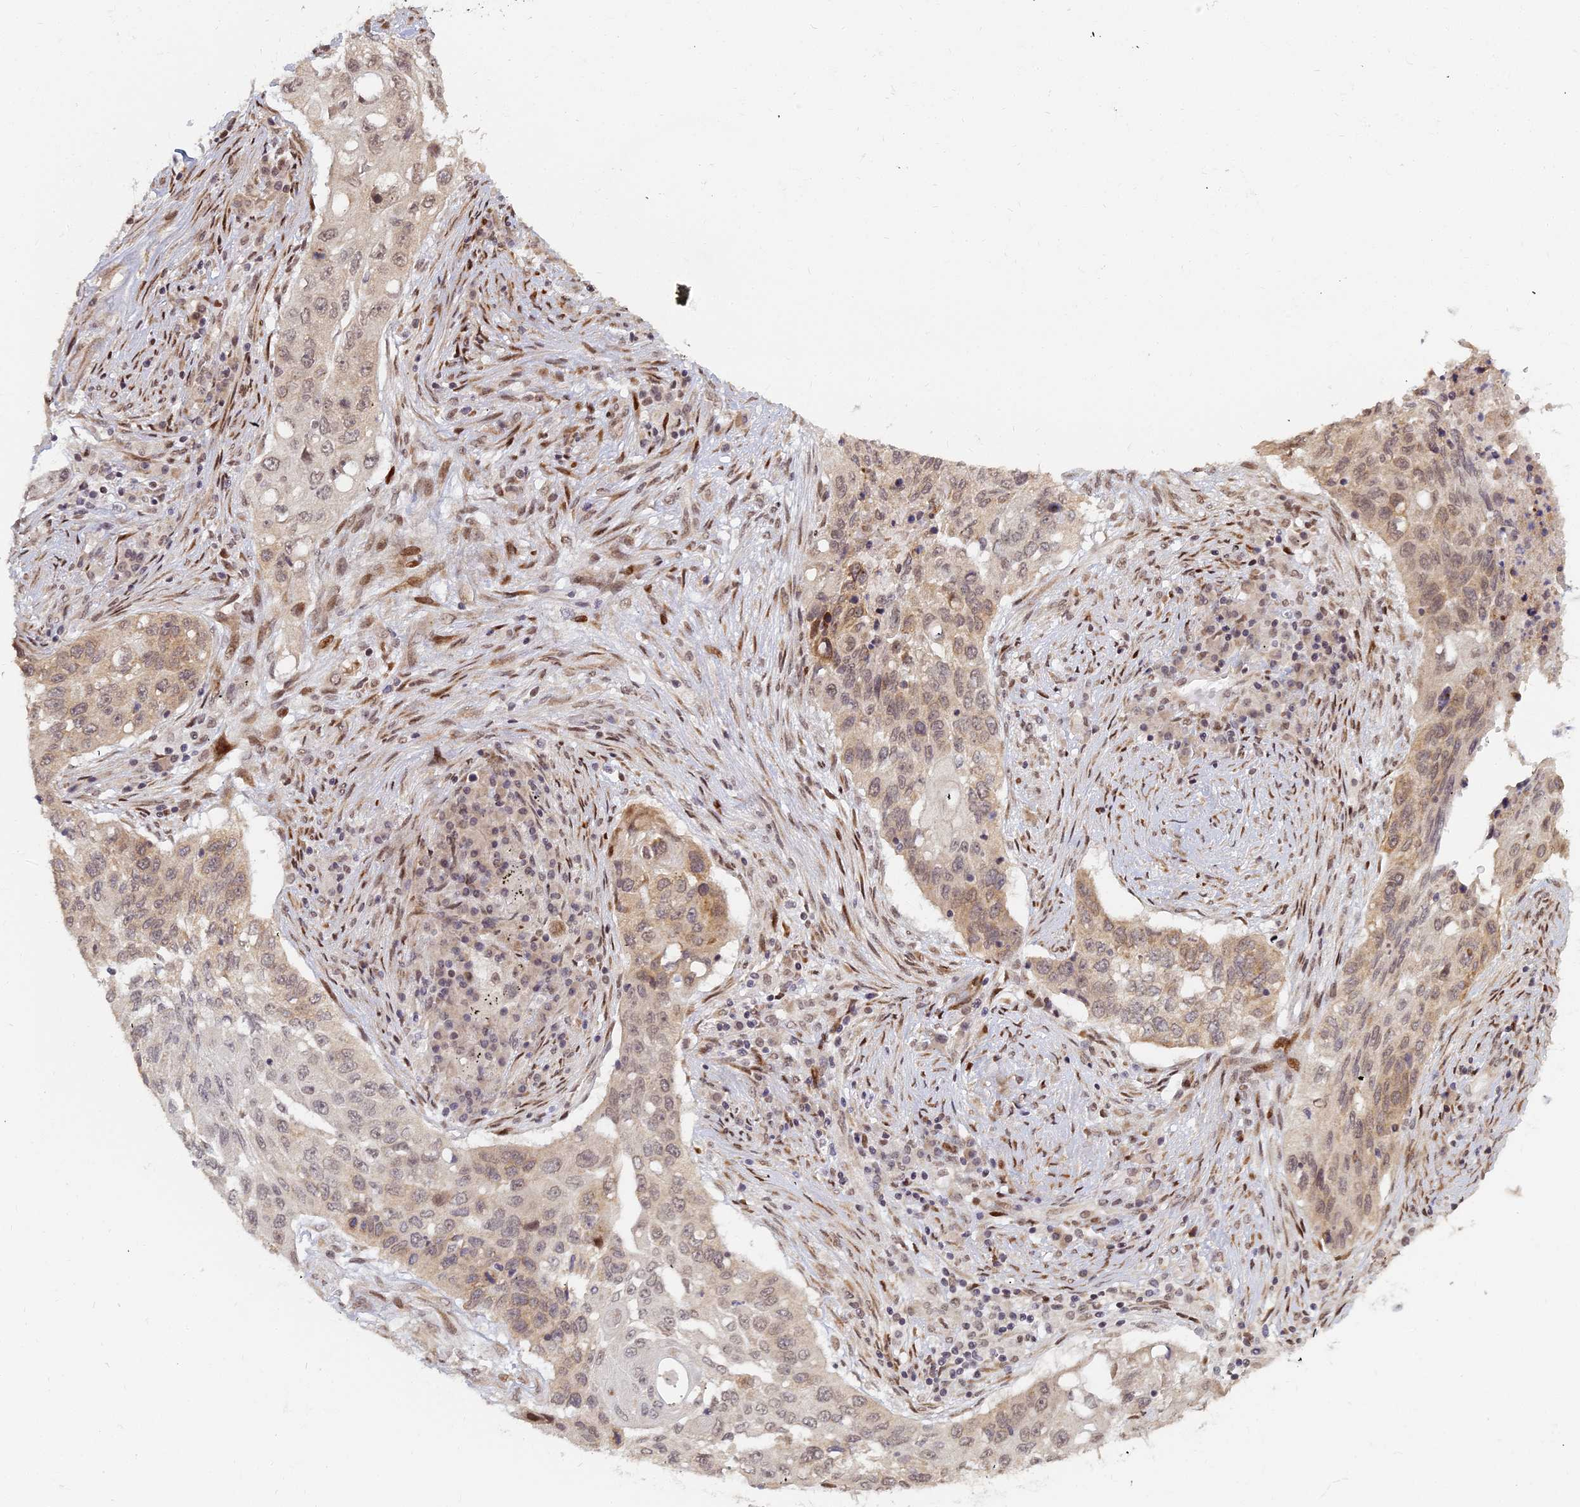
{"staining": {"intensity": "moderate", "quantity": "25%-75%", "location": "nuclear"}, "tissue": "lung cancer", "cell_type": "Tumor cells", "image_type": "cancer", "snomed": [{"axis": "morphology", "description": "Squamous cell carcinoma, NOS"}, {"axis": "topography", "description": "Lung"}], "caption": "A brown stain labels moderate nuclear expression of a protein in lung cancer tumor cells.", "gene": "ABCA2", "patient": {"sex": "female", "age": 63}}